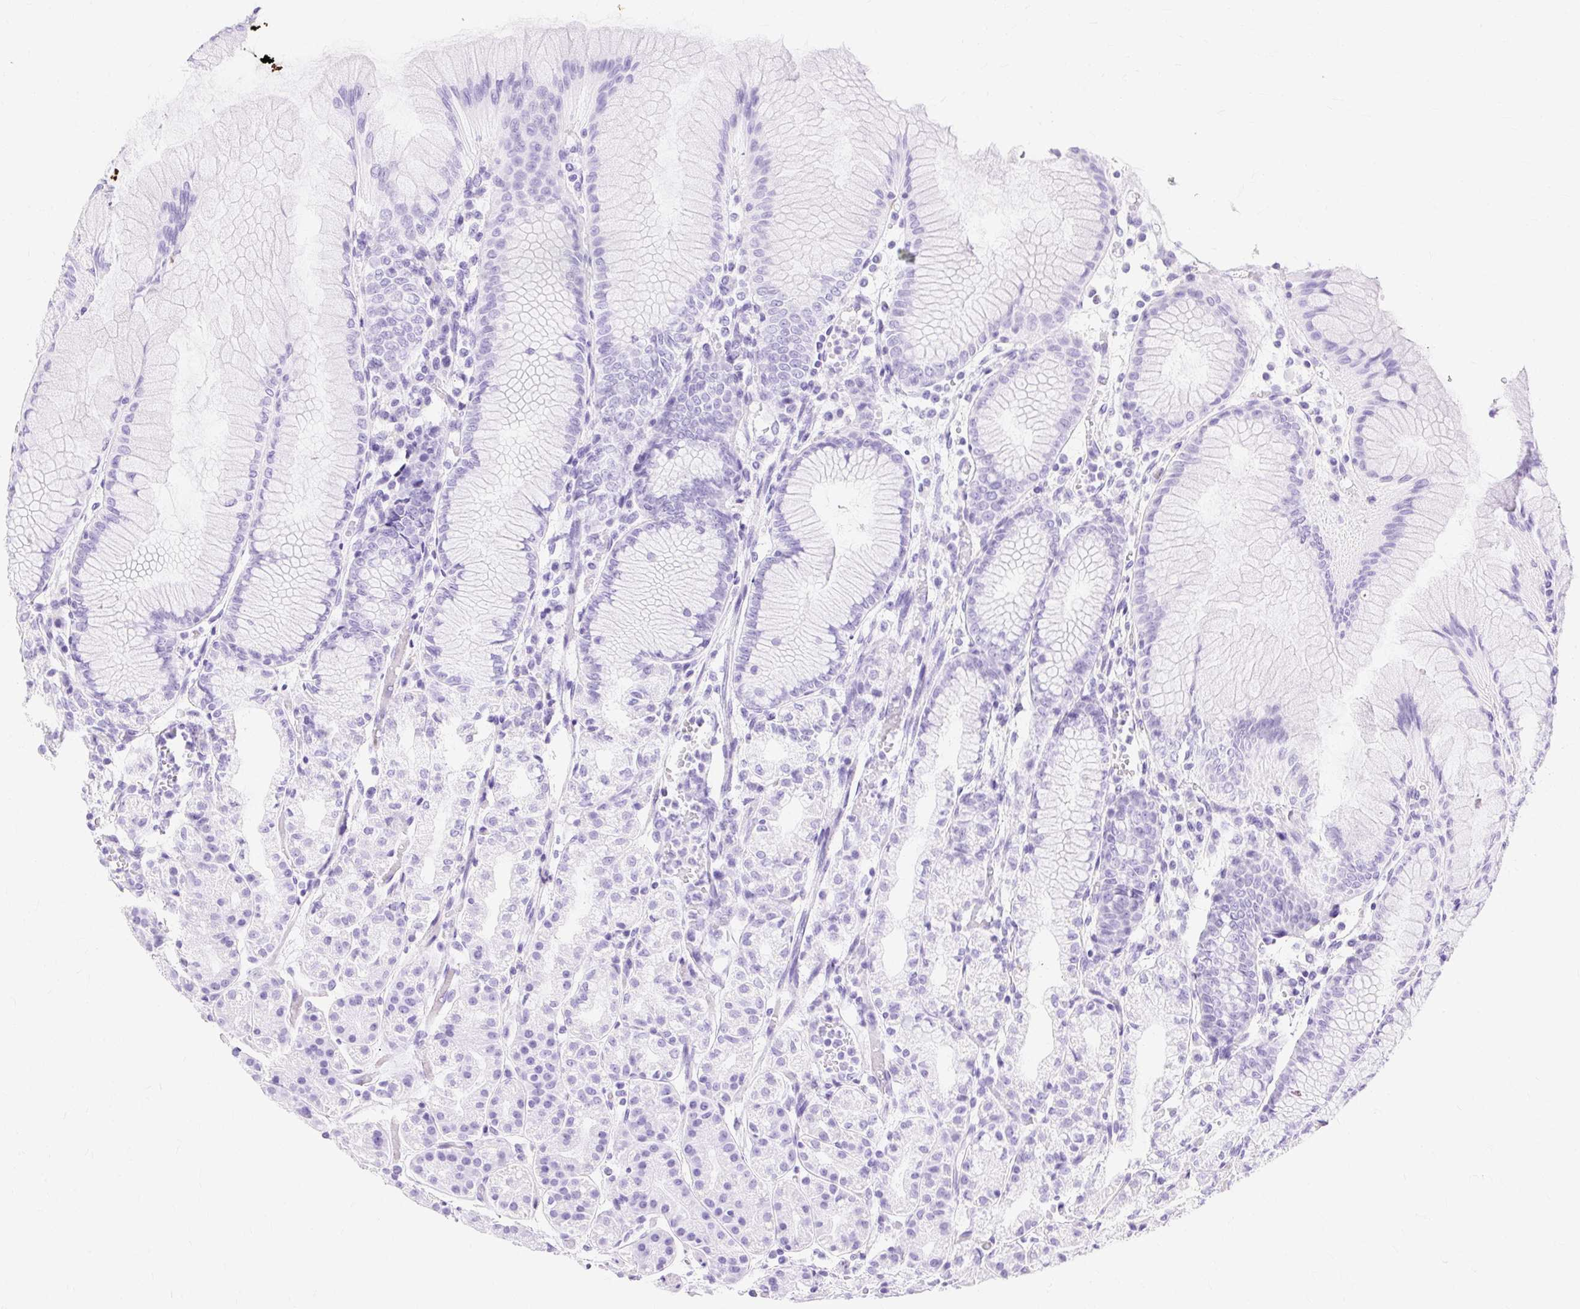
{"staining": {"intensity": "negative", "quantity": "none", "location": "none"}, "tissue": "stomach", "cell_type": "Glandular cells", "image_type": "normal", "snomed": [{"axis": "morphology", "description": "Normal tissue, NOS"}, {"axis": "topography", "description": "Stomach"}], "caption": "IHC of unremarkable stomach reveals no positivity in glandular cells.", "gene": "MBP", "patient": {"sex": "female", "age": 57}}